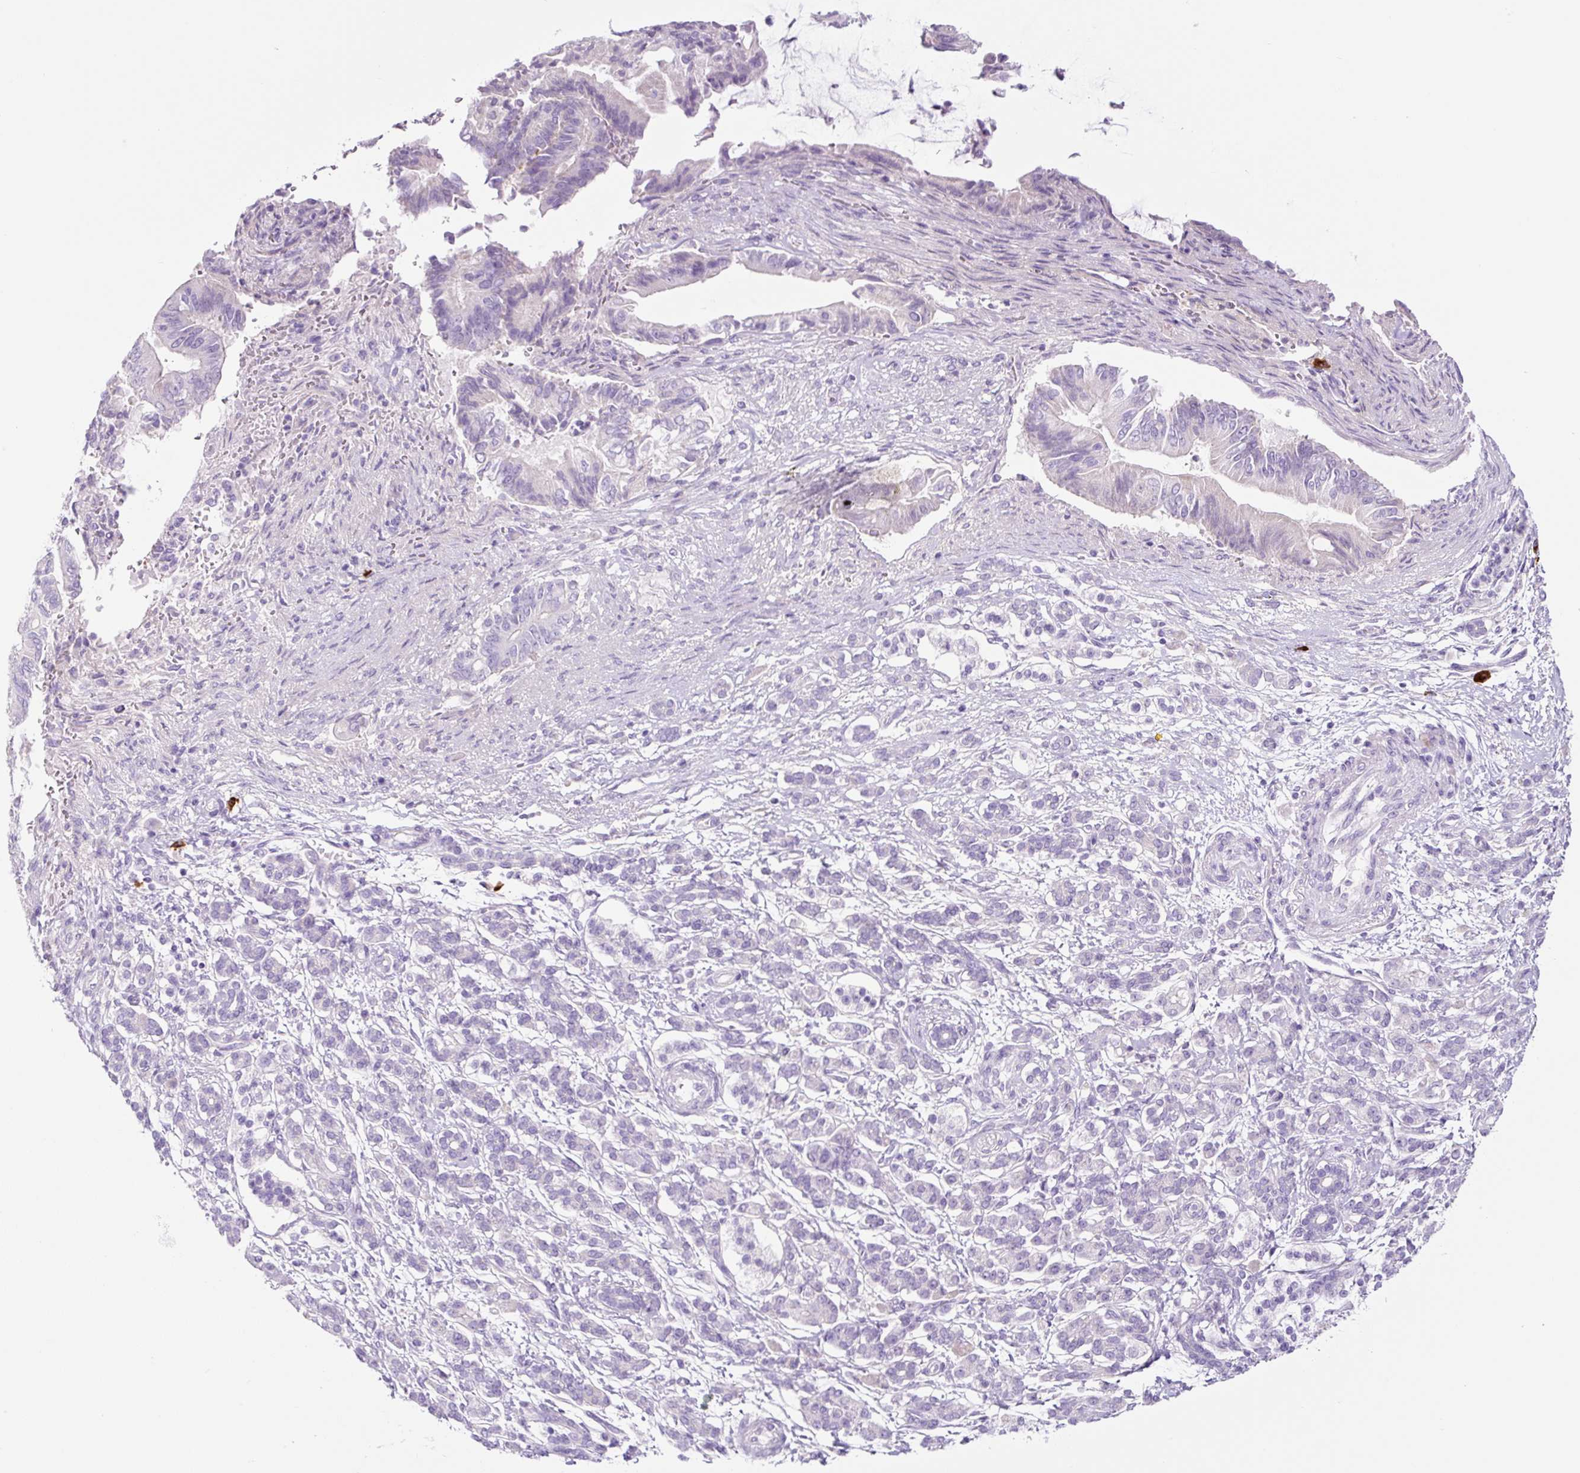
{"staining": {"intensity": "negative", "quantity": "none", "location": "none"}, "tissue": "pancreatic cancer", "cell_type": "Tumor cells", "image_type": "cancer", "snomed": [{"axis": "morphology", "description": "Adenocarcinoma, NOS"}, {"axis": "topography", "description": "Pancreas"}], "caption": "Immunohistochemistry histopathology image of neoplastic tissue: pancreatic cancer stained with DAB (3,3'-diaminobenzidine) reveals no significant protein positivity in tumor cells.", "gene": "RNF212B", "patient": {"sex": "male", "age": 68}}